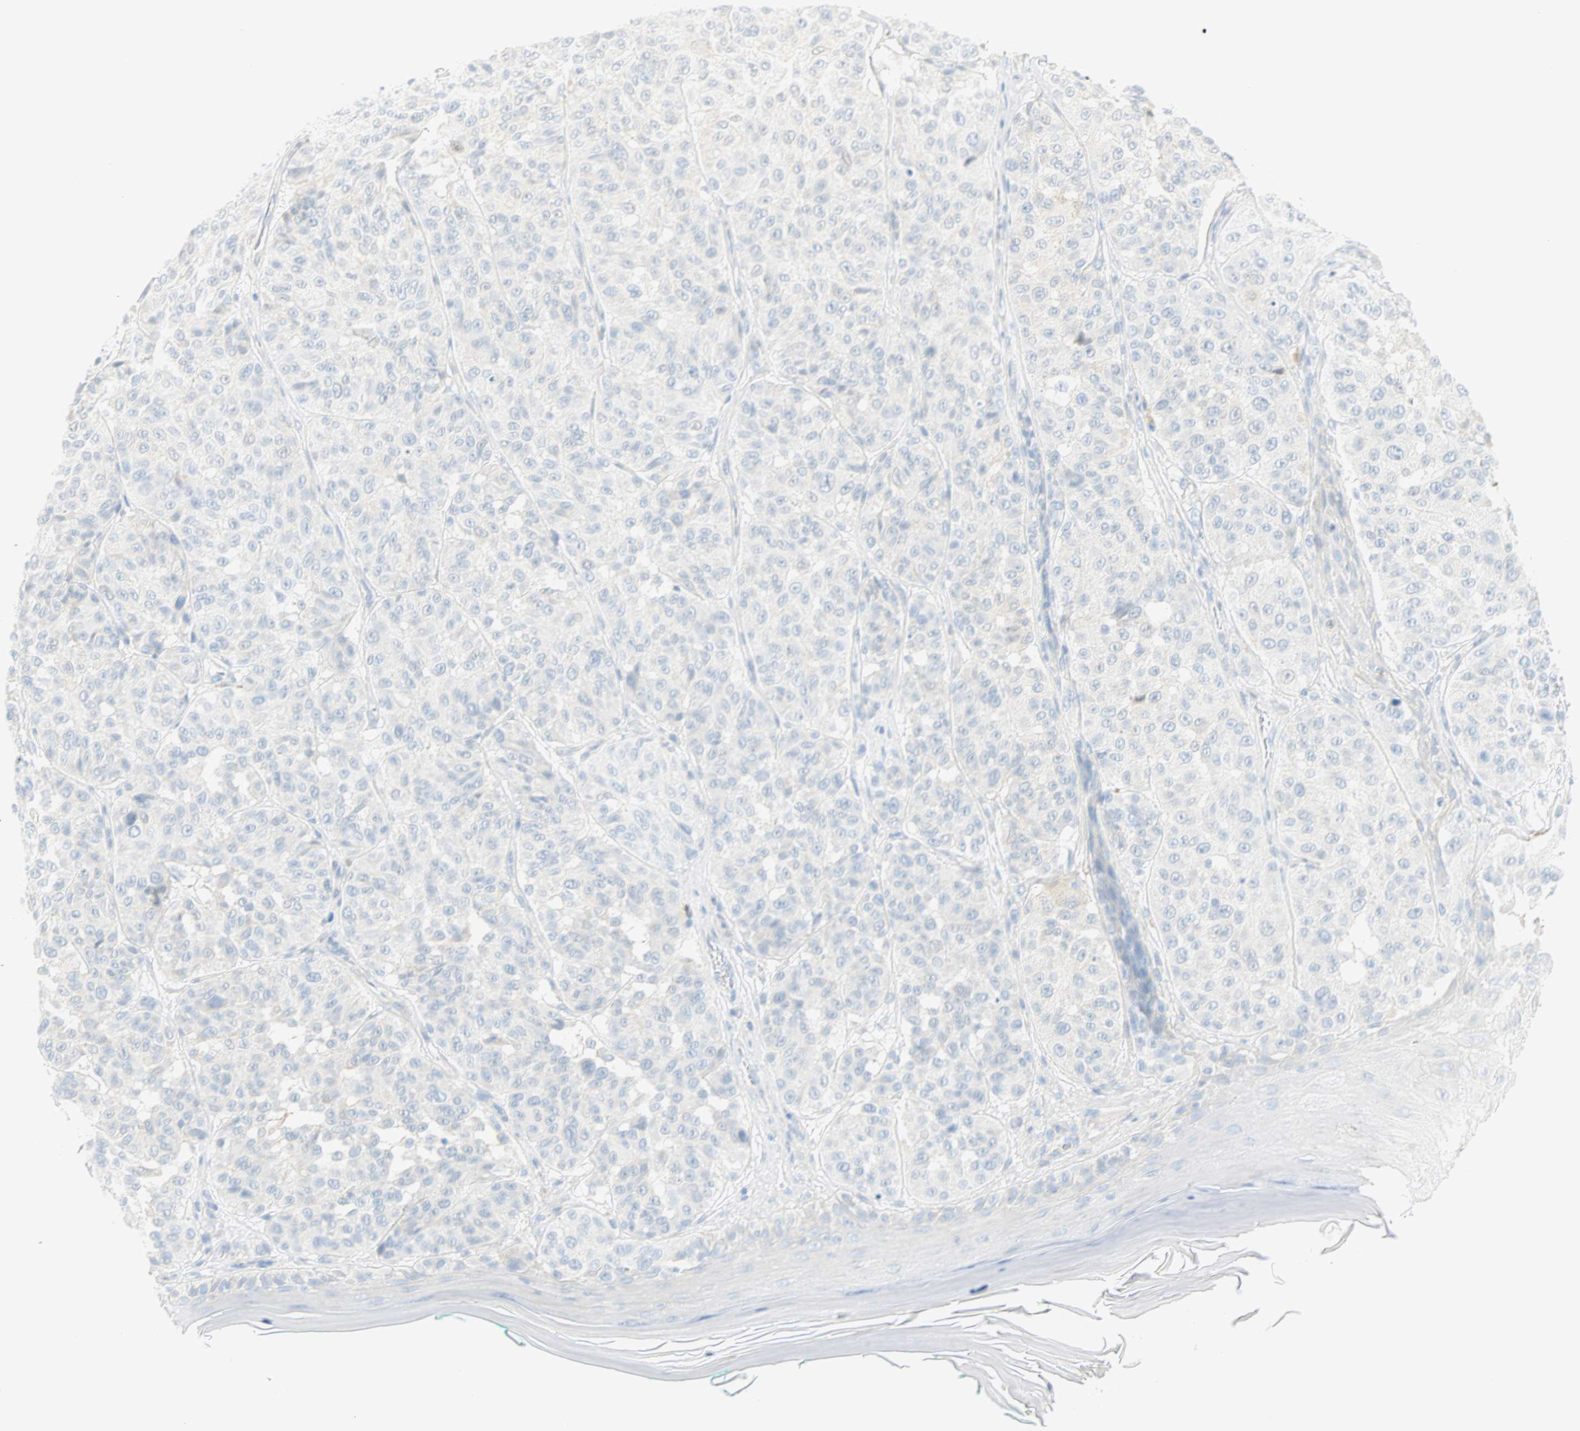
{"staining": {"intensity": "negative", "quantity": "none", "location": "none"}, "tissue": "melanoma", "cell_type": "Tumor cells", "image_type": "cancer", "snomed": [{"axis": "morphology", "description": "Malignant melanoma, NOS"}, {"axis": "topography", "description": "Skin"}], "caption": "Protein analysis of melanoma displays no significant staining in tumor cells.", "gene": "SELENBP1", "patient": {"sex": "female", "age": 46}}